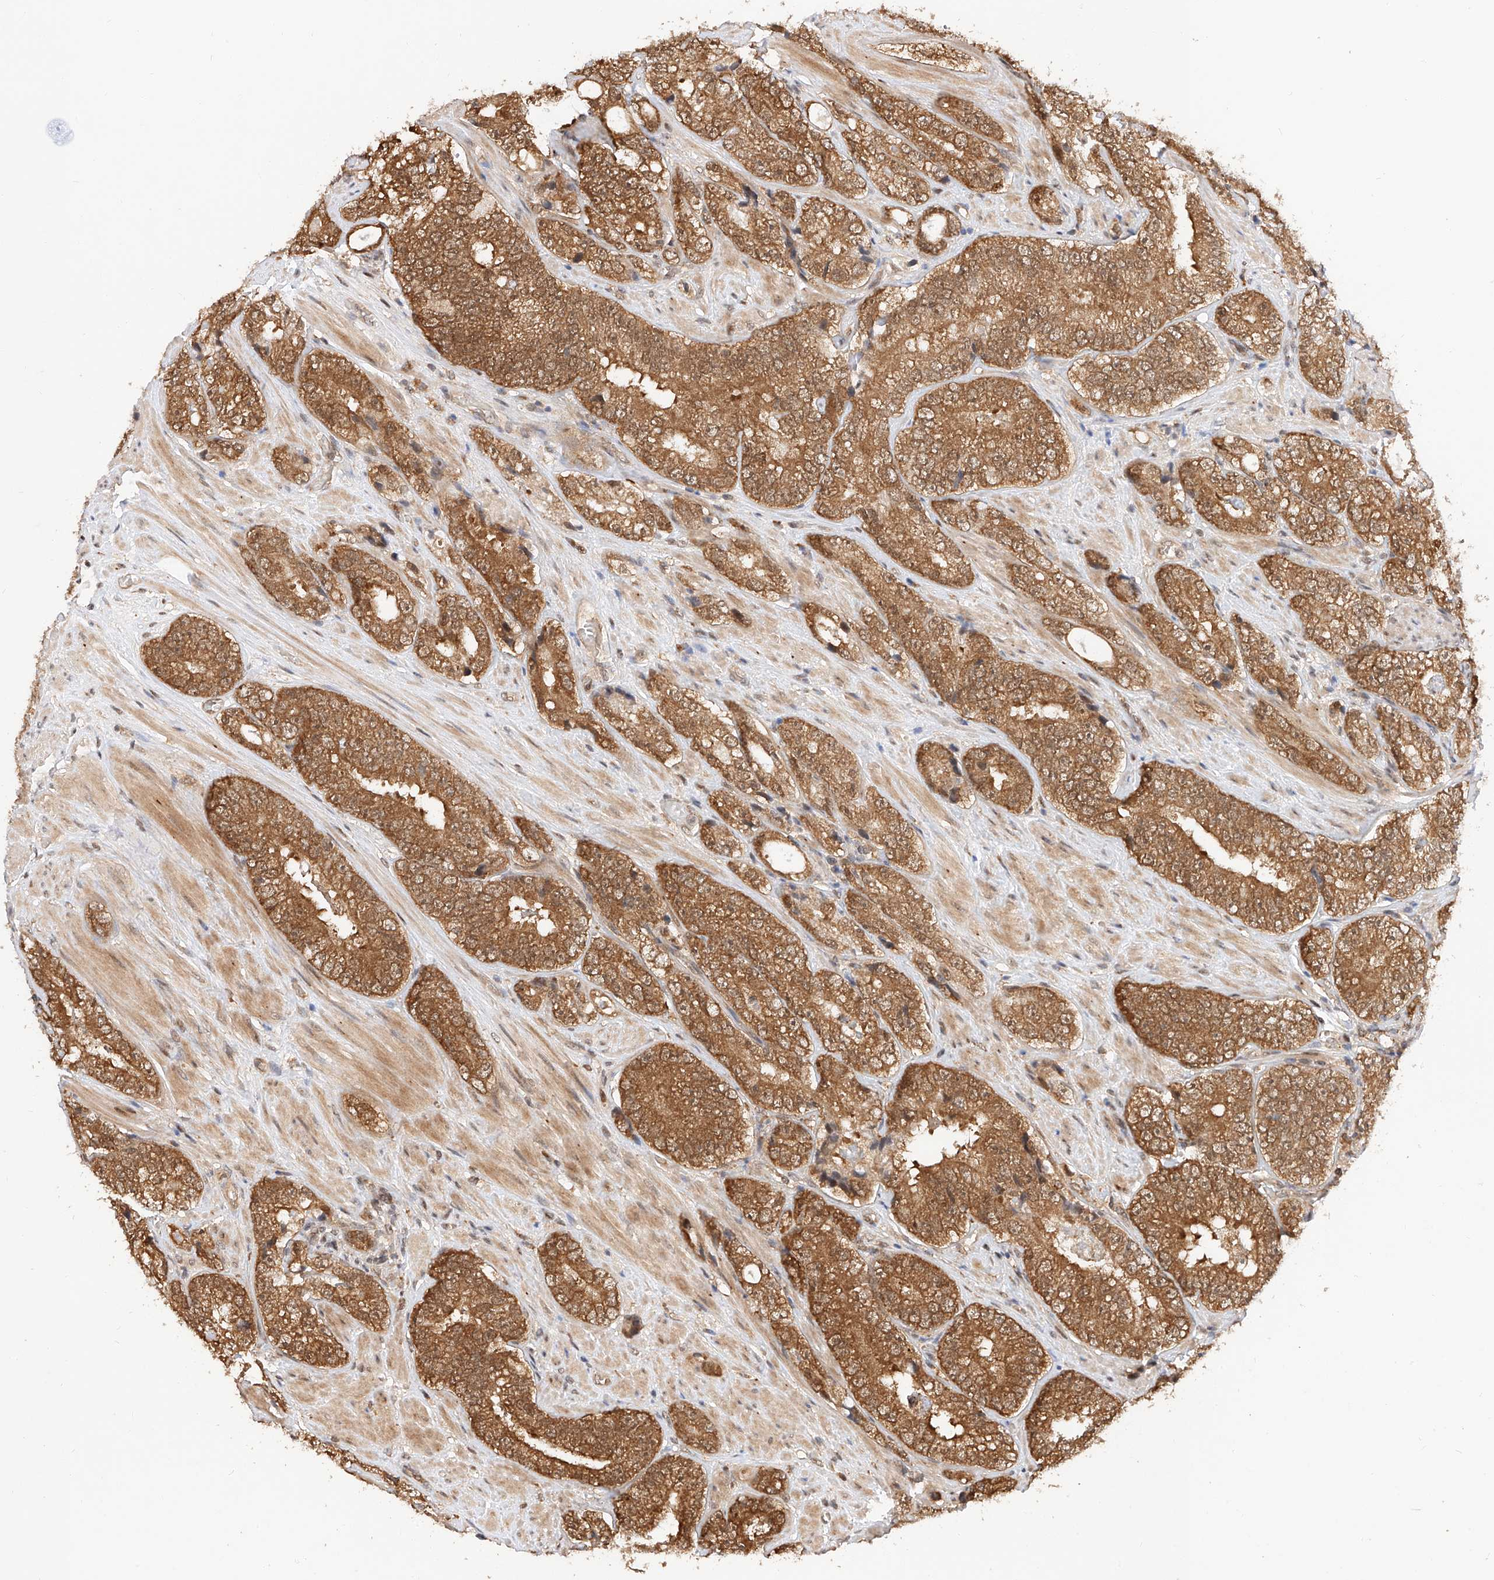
{"staining": {"intensity": "moderate", "quantity": ">75%", "location": "cytoplasmic/membranous"}, "tissue": "prostate cancer", "cell_type": "Tumor cells", "image_type": "cancer", "snomed": [{"axis": "morphology", "description": "Adenocarcinoma, High grade"}, {"axis": "topography", "description": "Prostate"}], "caption": "Human prostate cancer (adenocarcinoma (high-grade)) stained for a protein (brown) displays moderate cytoplasmic/membranous positive staining in approximately >75% of tumor cells.", "gene": "EIF4H", "patient": {"sex": "male", "age": 56}}